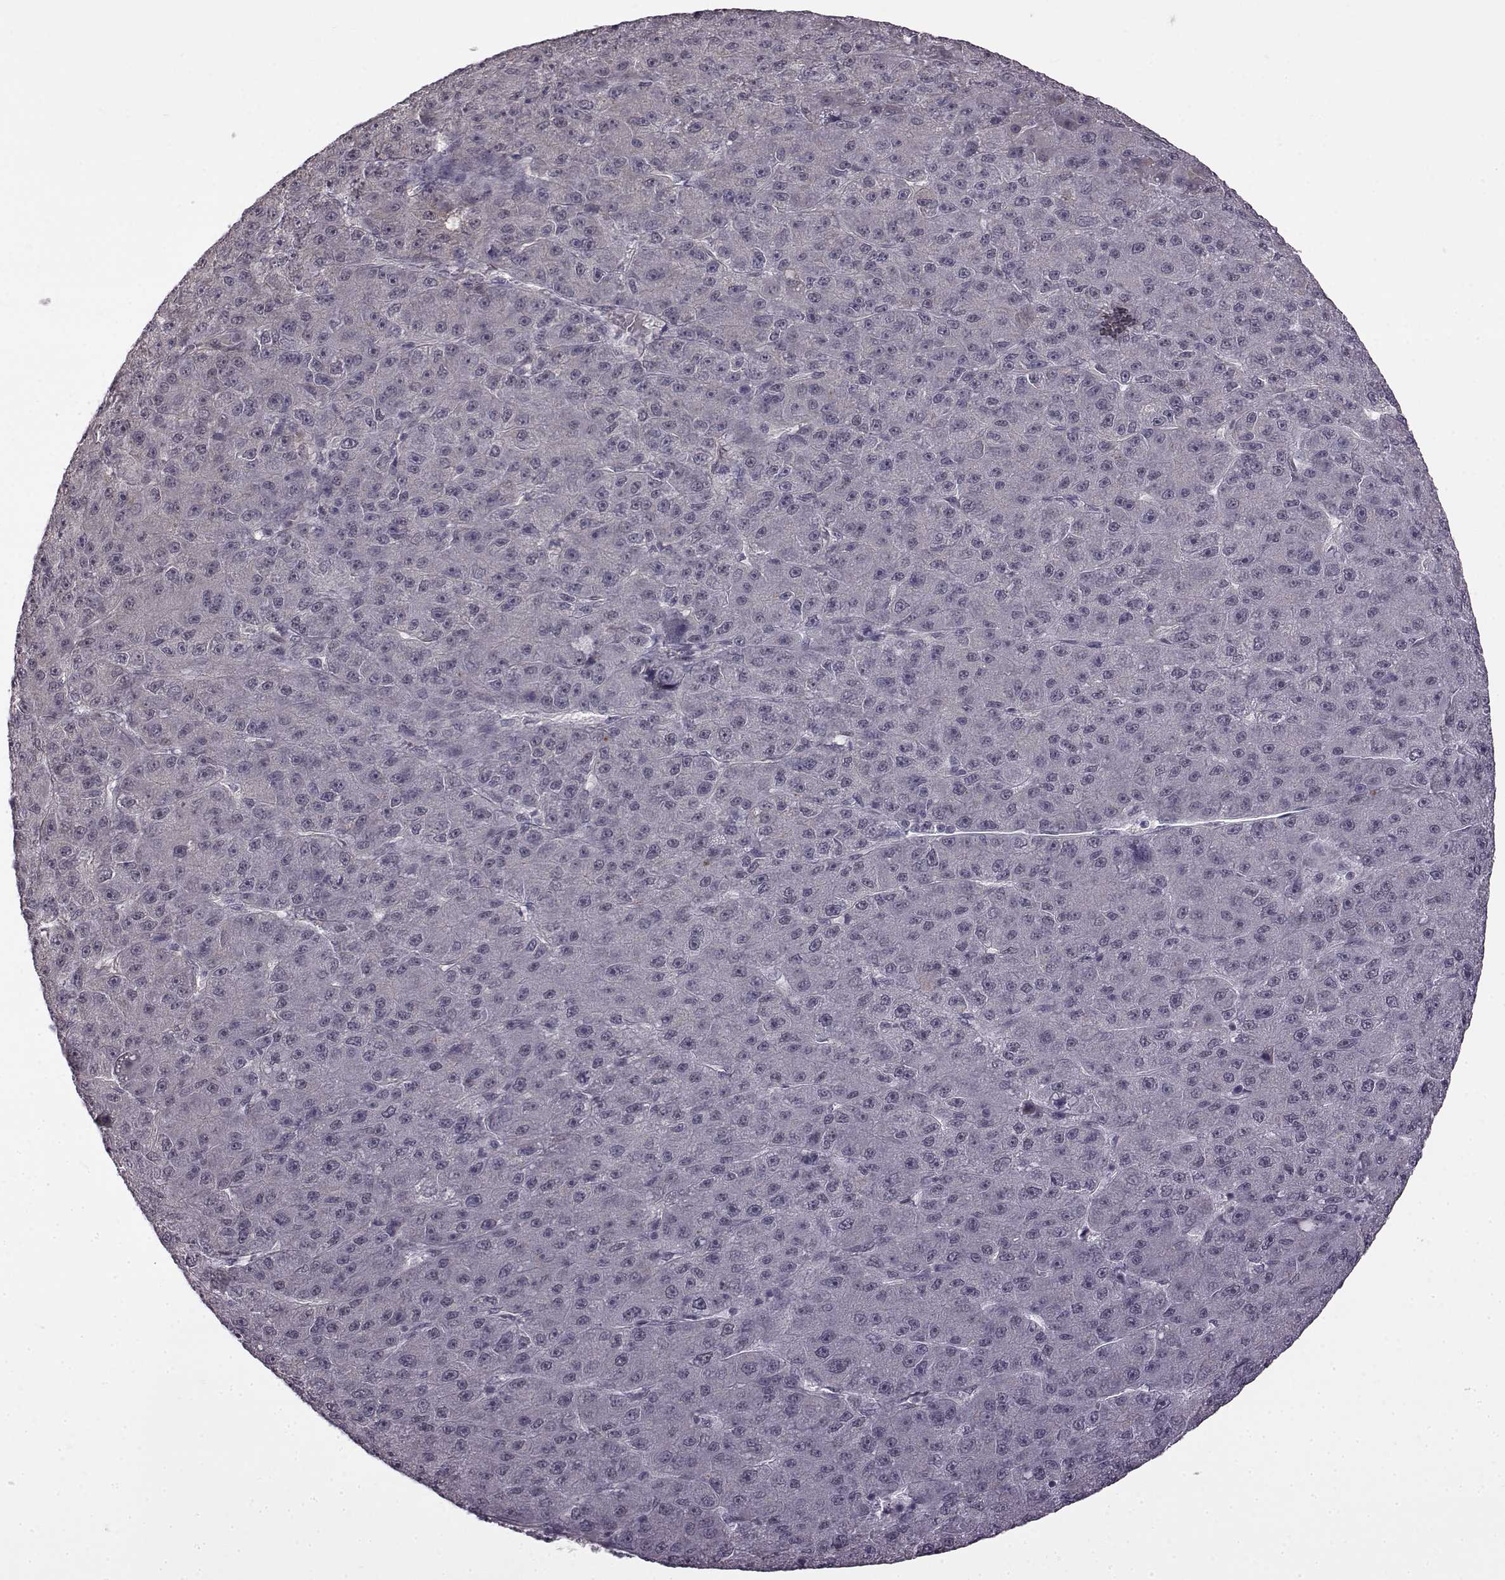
{"staining": {"intensity": "negative", "quantity": "none", "location": "none"}, "tissue": "liver cancer", "cell_type": "Tumor cells", "image_type": "cancer", "snomed": [{"axis": "morphology", "description": "Carcinoma, Hepatocellular, NOS"}, {"axis": "topography", "description": "Liver"}], "caption": "Photomicrograph shows no protein expression in tumor cells of liver hepatocellular carcinoma tissue.", "gene": "SYNPO2", "patient": {"sex": "male", "age": 67}}